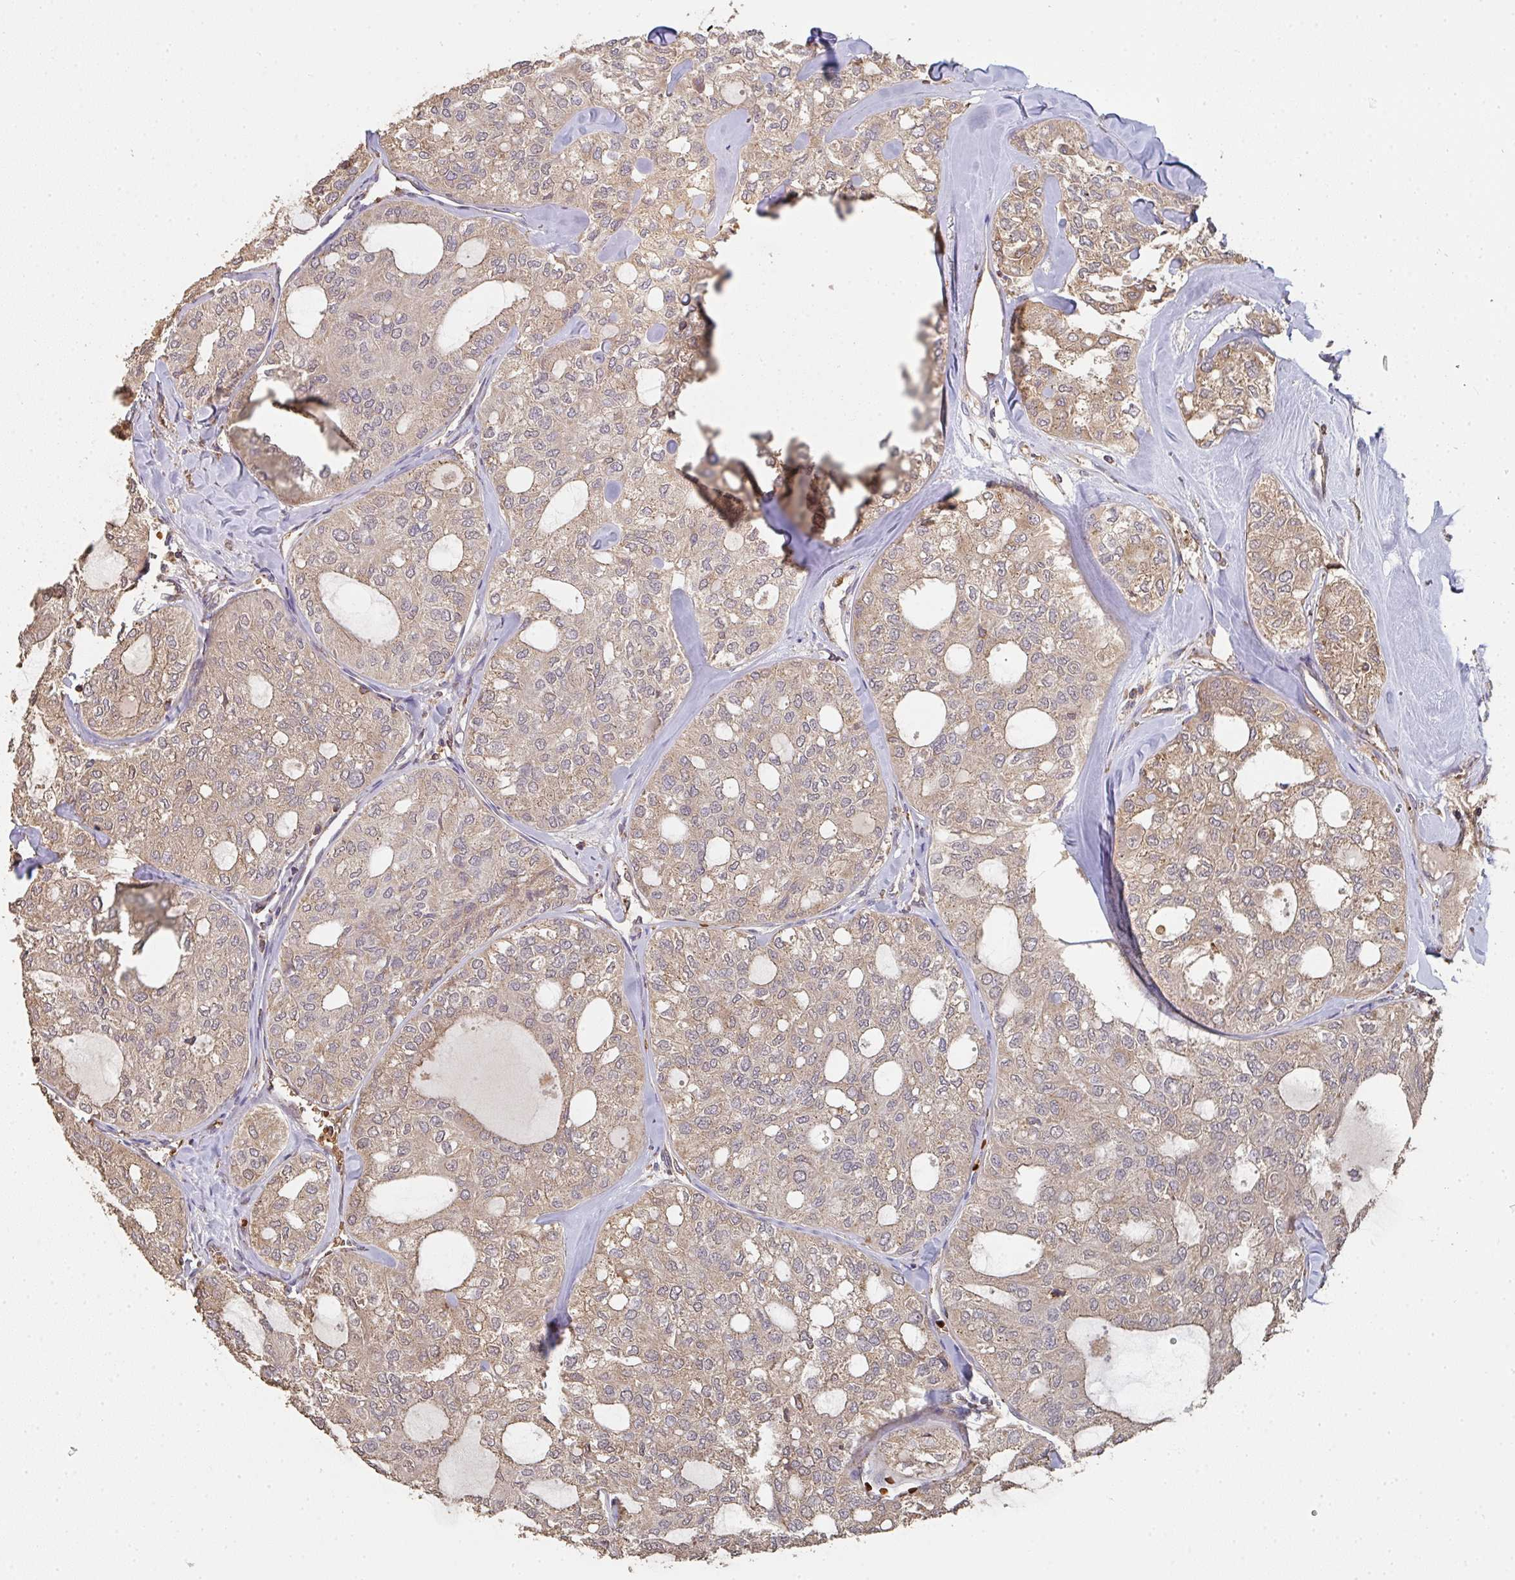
{"staining": {"intensity": "weak", "quantity": ">75%", "location": "cytoplasmic/membranous"}, "tissue": "thyroid cancer", "cell_type": "Tumor cells", "image_type": "cancer", "snomed": [{"axis": "morphology", "description": "Follicular adenoma carcinoma, NOS"}, {"axis": "topography", "description": "Thyroid gland"}], "caption": "The immunohistochemical stain shows weak cytoplasmic/membranous staining in tumor cells of thyroid follicular adenoma carcinoma tissue. (DAB (3,3'-diaminobenzidine) = brown stain, brightfield microscopy at high magnification).", "gene": "POLG", "patient": {"sex": "male", "age": 75}}